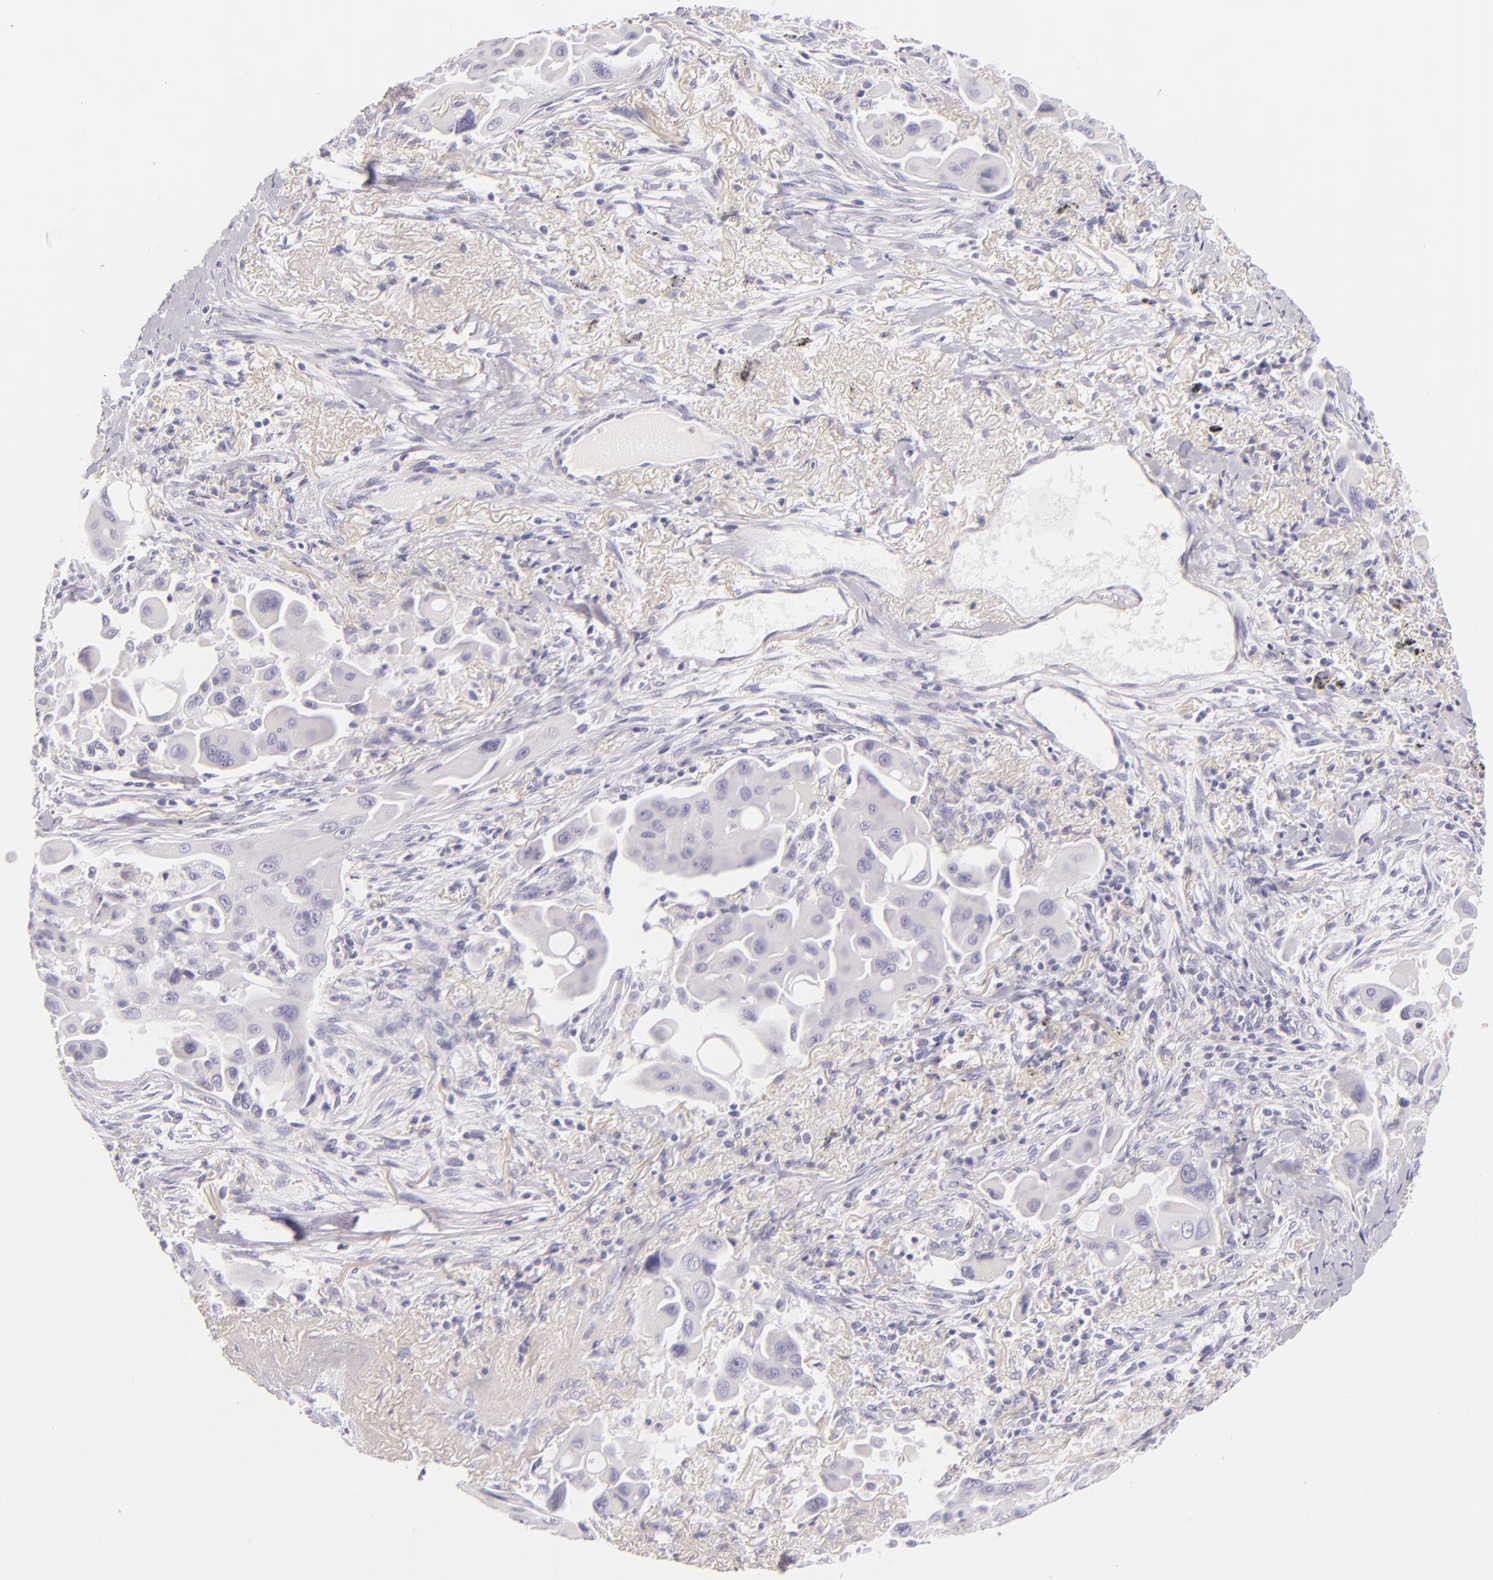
{"staining": {"intensity": "negative", "quantity": "none", "location": "none"}, "tissue": "lung cancer", "cell_type": "Tumor cells", "image_type": "cancer", "snomed": [{"axis": "morphology", "description": "Adenocarcinoma, NOS"}, {"axis": "topography", "description": "Lung"}], "caption": "This is an immunohistochemistry (IHC) micrograph of lung cancer (adenocarcinoma). There is no positivity in tumor cells.", "gene": "INA", "patient": {"sex": "male", "age": 68}}